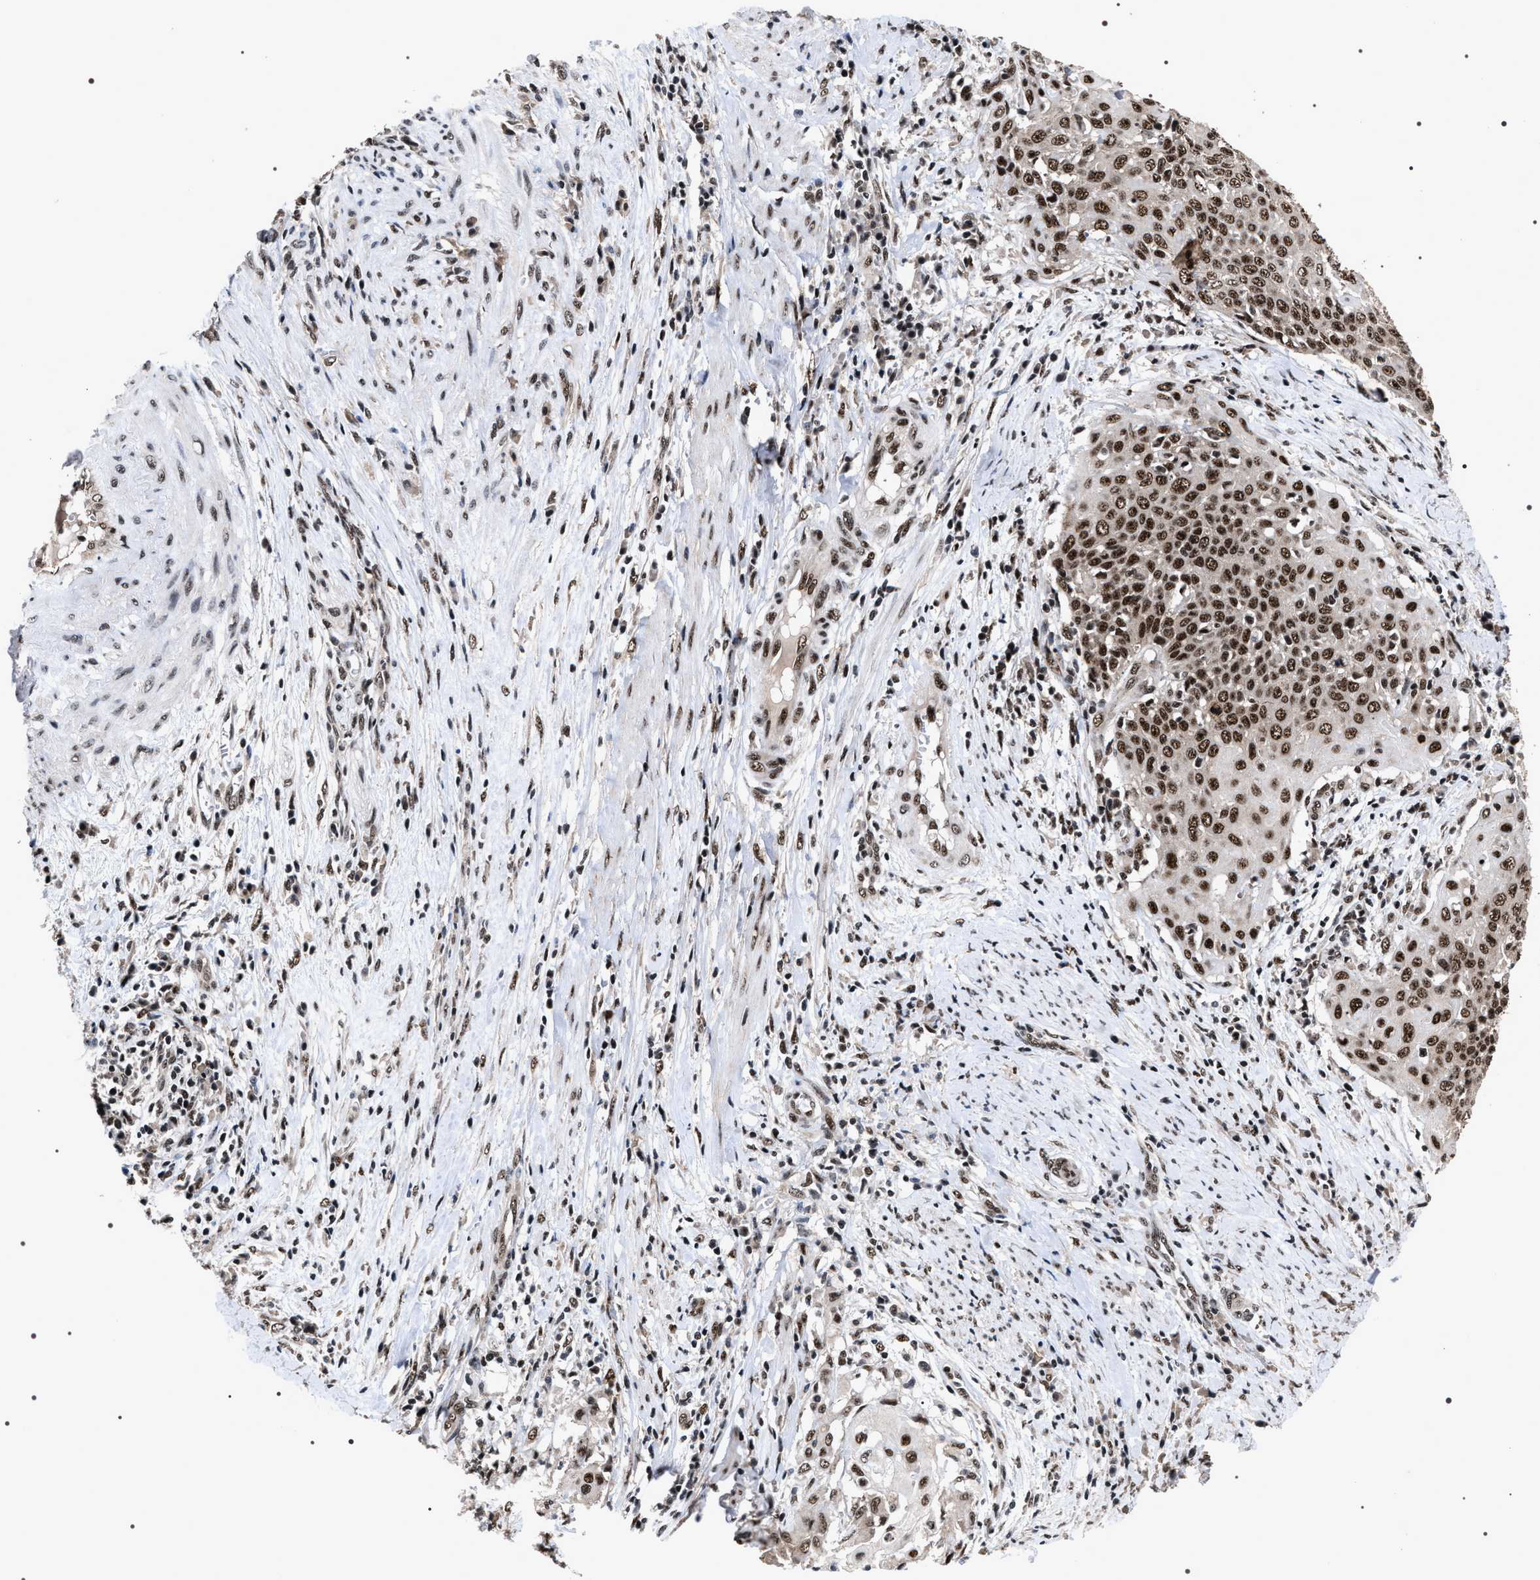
{"staining": {"intensity": "strong", "quantity": ">75%", "location": "nuclear"}, "tissue": "cervical cancer", "cell_type": "Tumor cells", "image_type": "cancer", "snomed": [{"axis": "morphology", "description": "Squamous cell carcinoma, NOS"}, {"axis": "topography", "description": "Cervix"}], "caption": "IHC image of human squamous cell carcinoma (cervical) stained for a protein (brown), which demonstrates high levels of strong nuclear staining in approximately >75% of tumor cells.", "gene": "RRP1B", "patient": {"sex": "female", "age": 39}}